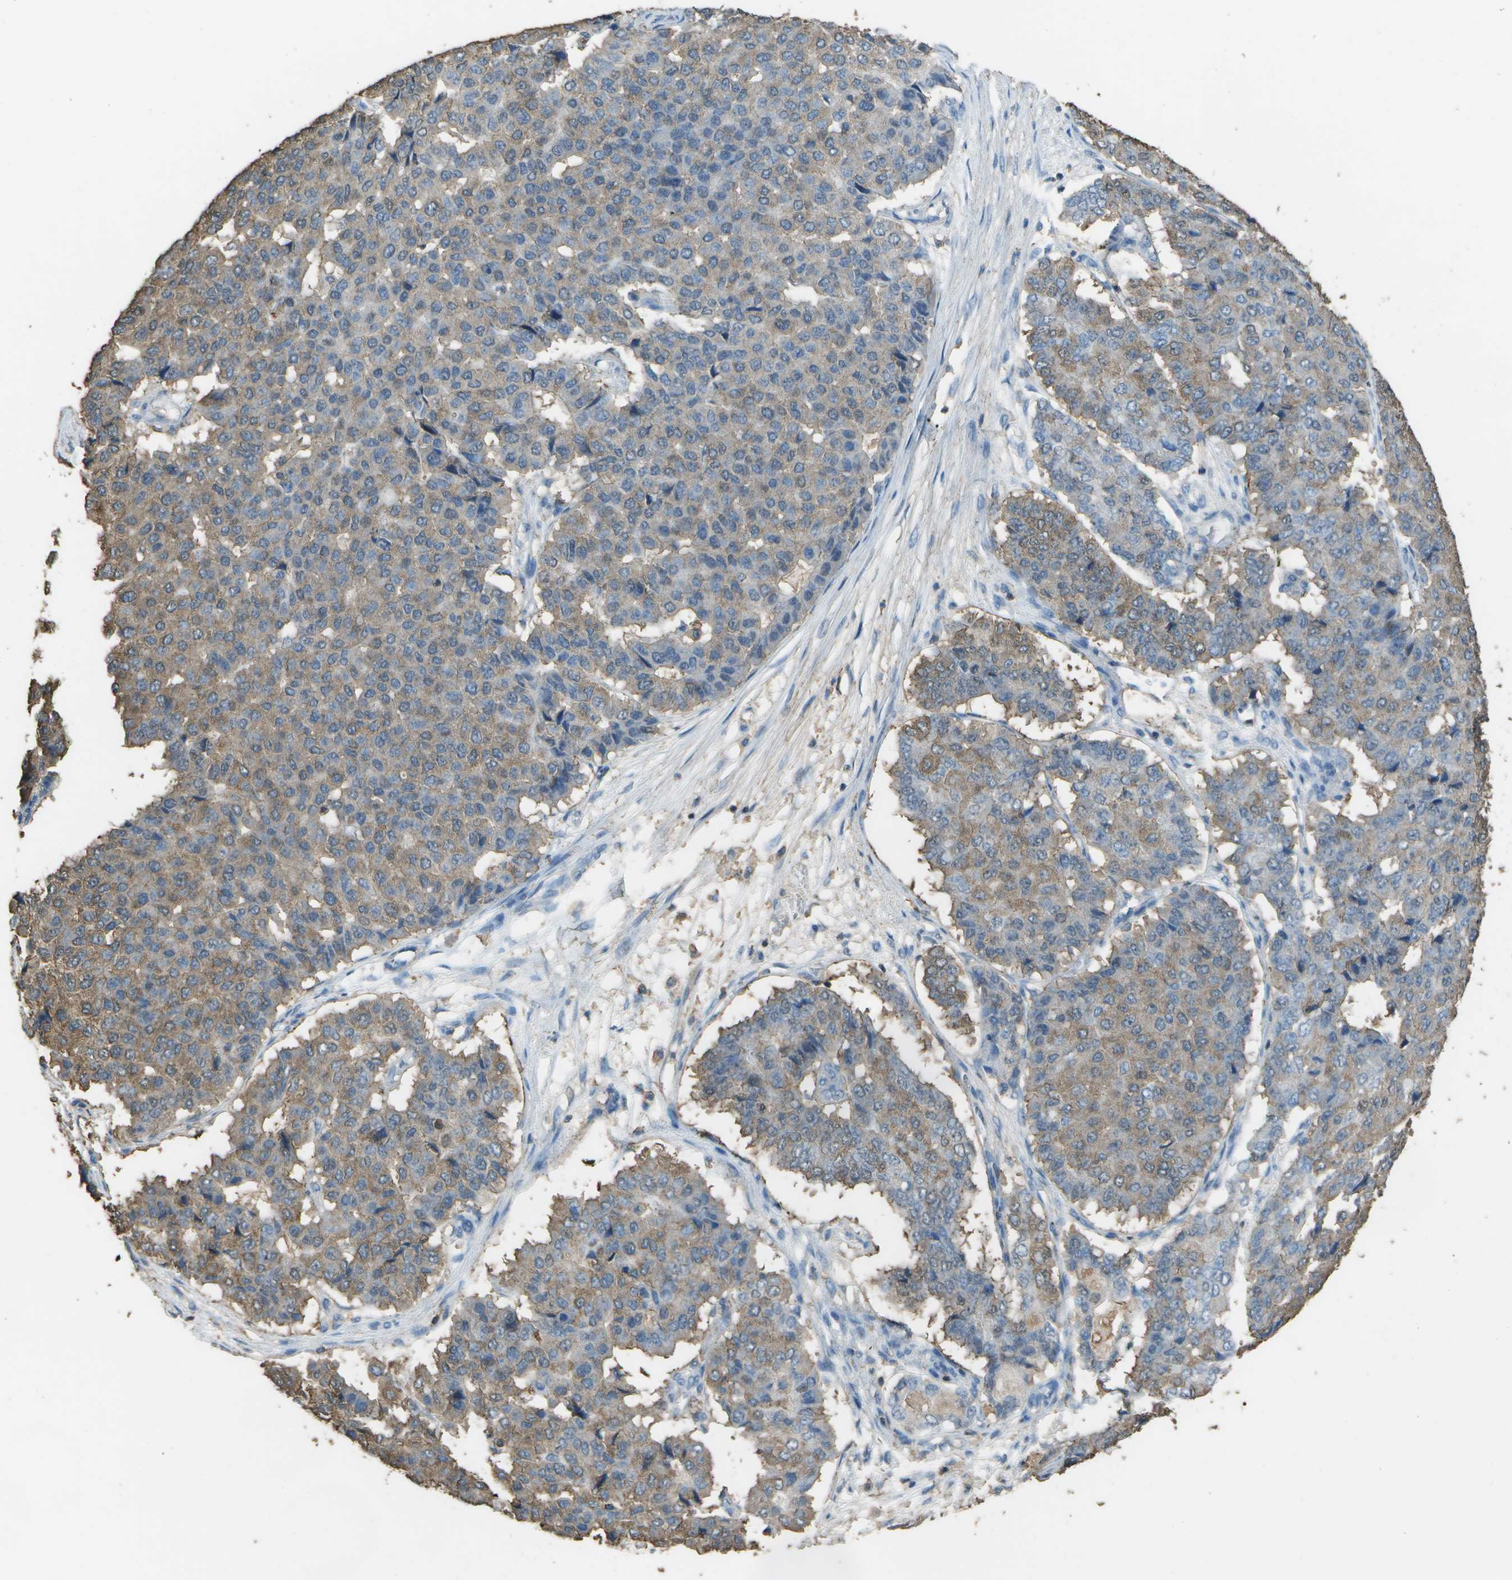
{"staining": {"intensity": "weak", "quantity": "25%-75%", "location": "cytoplasmic/membranous"}, "tissue": "pancreatic cancer", "cell_type": "Tumor cells", "image_type": "cancer", "snomed": [{"axis": "morphology", "description": "Adenocarcinoma, NOS"}, {"axis": "topography", "description": "Pancreas"}], "caption": "A photomicrograph of pancreatic cancer (adenocarcinoma) stained for a protein shows weak cytoplasmic/membranous brown staining in tumor cells.", "gene": "CYP4F11", "patient": {"sex": "male", "age": 50}}